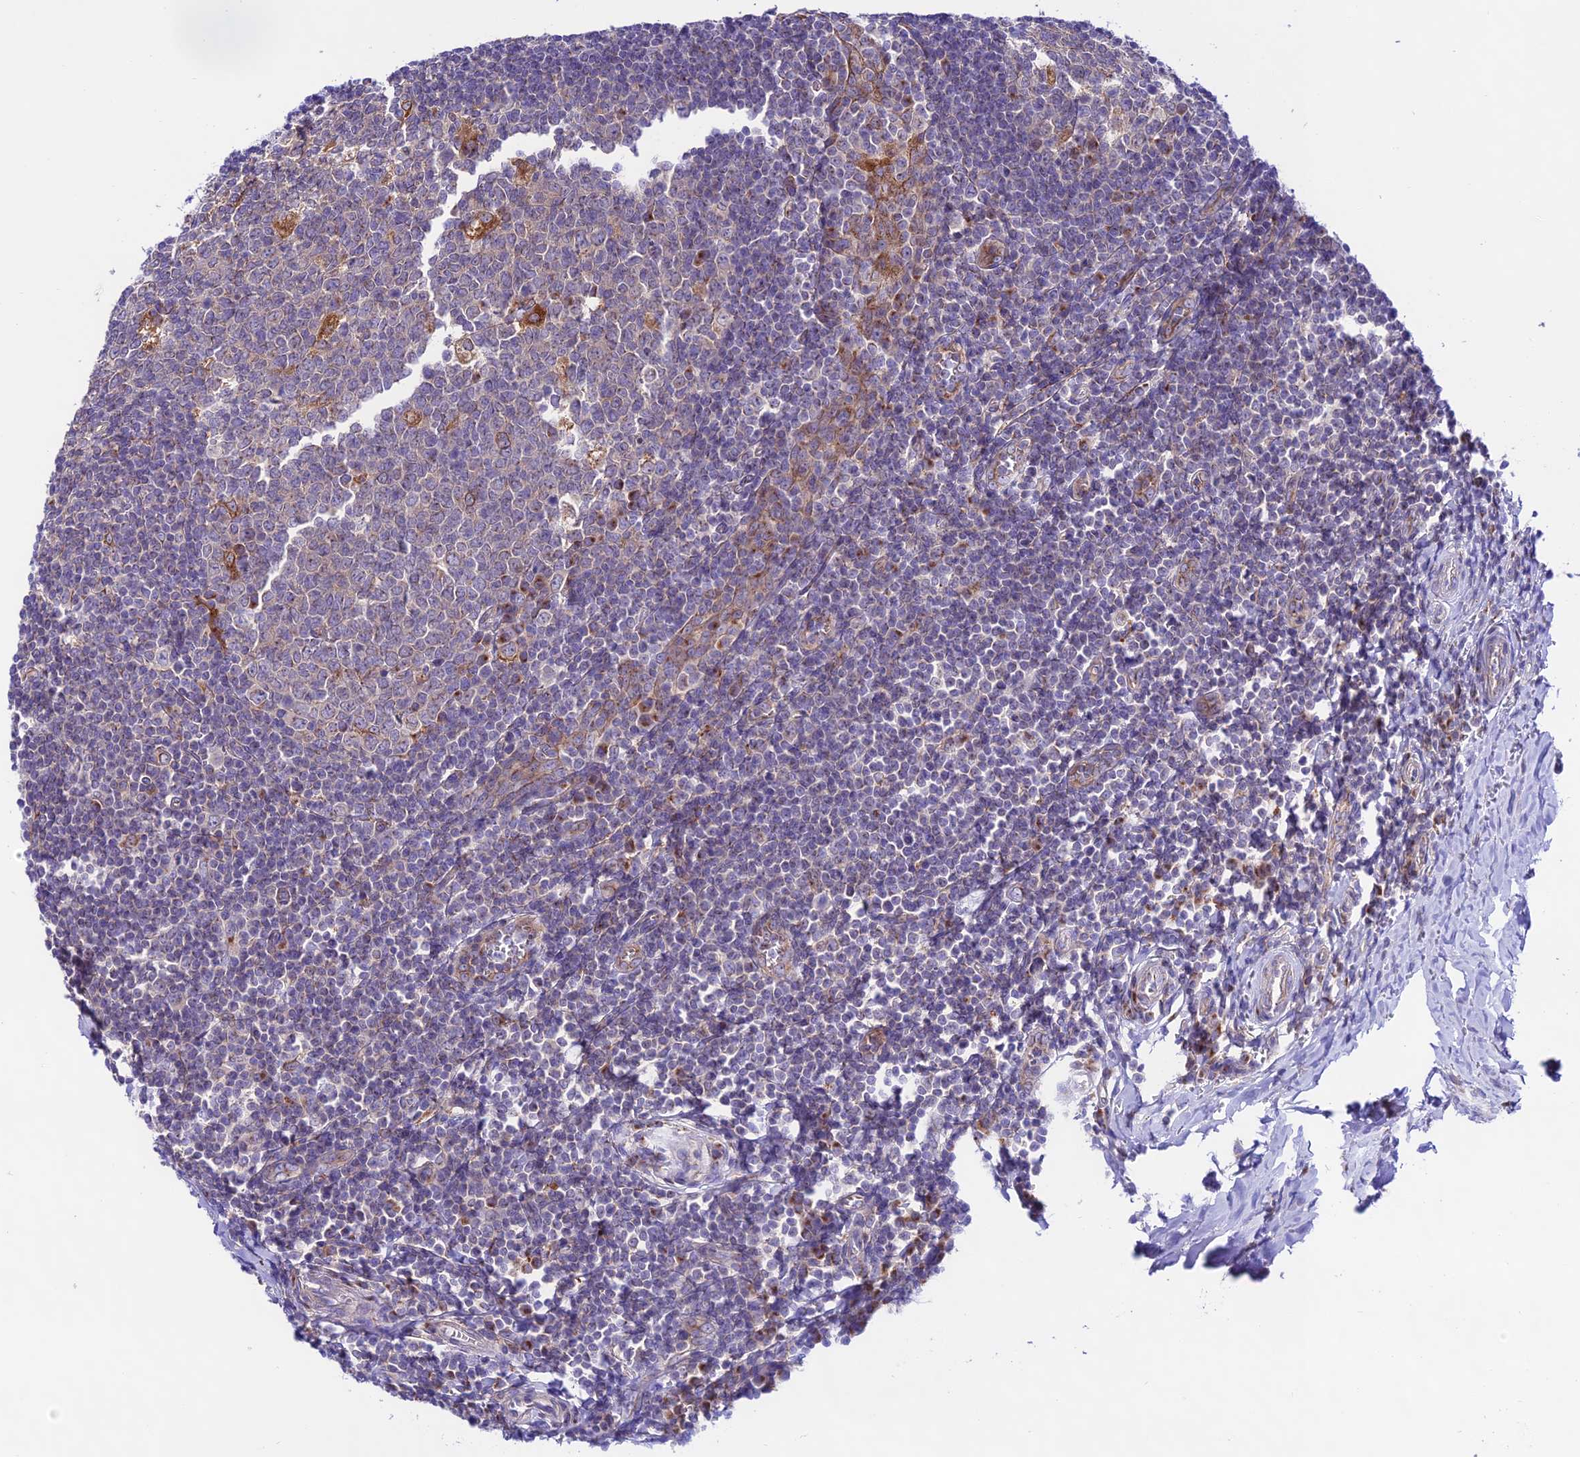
{"staining": {"intensity": "strong", "quantity": "<25%", "location": "cytoplasmic/membranous"}, "tissue": "tonsil", "cell_type": "Germinal center cells", "image_type": "normal", "snomed": [{"axis": "morphology", "description": "Normal tissue, NOS"}, {"axis": "topography", "description": "Tonsil"}], "caption": "Immunohistochemical staining of benign human tonsil reveals medium levels of strong cytoplasmic/membranous expression in about <25% of germinal center cells.", "gene": "LACTB2", "patient": {"sex": "male", "age": 27}}